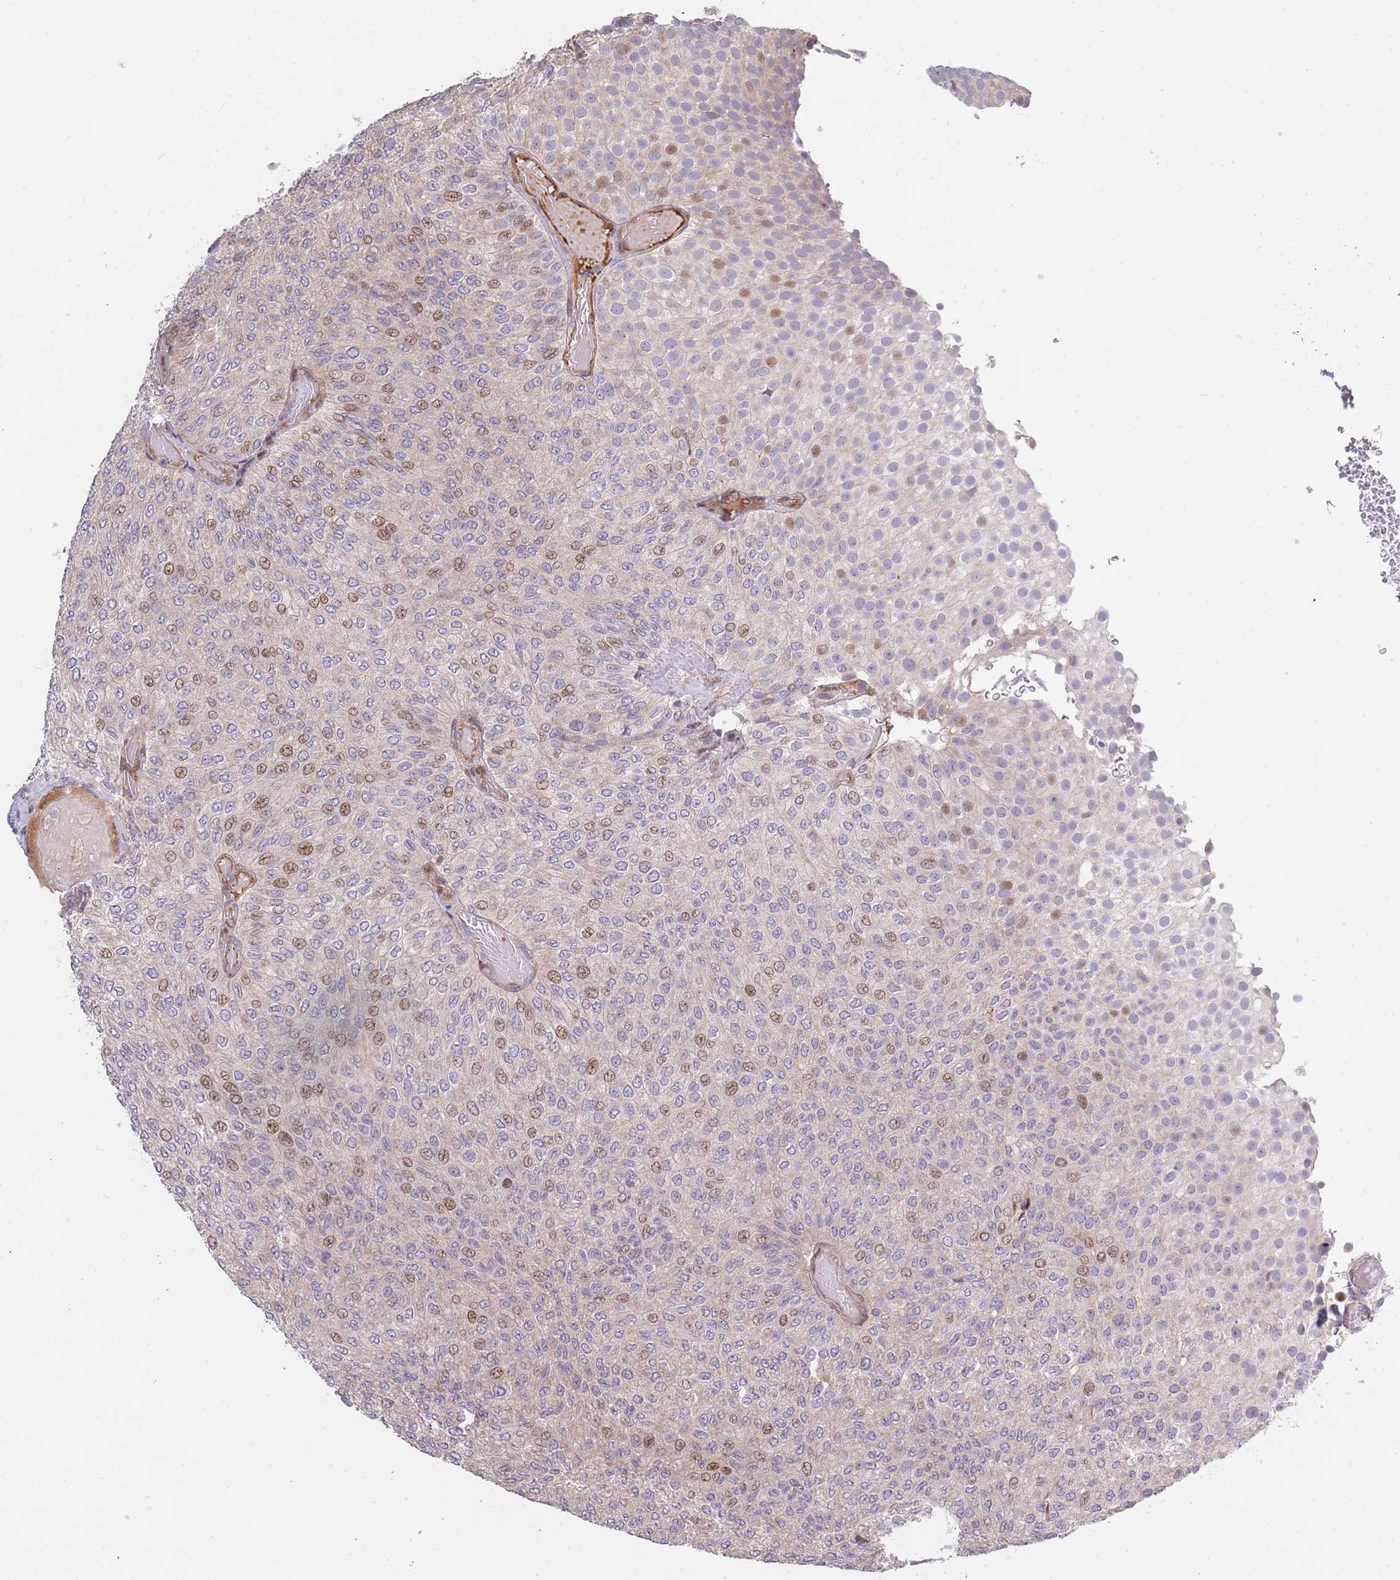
{"staining": {"intensity": "moderate", "quantity": "25%-75%", "location": "nuclear"}, "tissue": "urothelial cancer", "cell_type": "Tumor cells", "image_type": "cancer", "snomed": [{"axis": "morphology", "description": "Urothelial carcinoma, Low grade"}, {"axis": "topography", "description": "Urinary bladder"}], "caption": "Brown immunohistochemical staining in human urothelial cancer exhibits moderate nuclear expression in about 25%-75% of tumor cells. (brown staining indicates protein expression, while blue staining denotes nuclei).", "gene": "SYNDIG1L", "patient": {"sex": "male", "age": 78}}